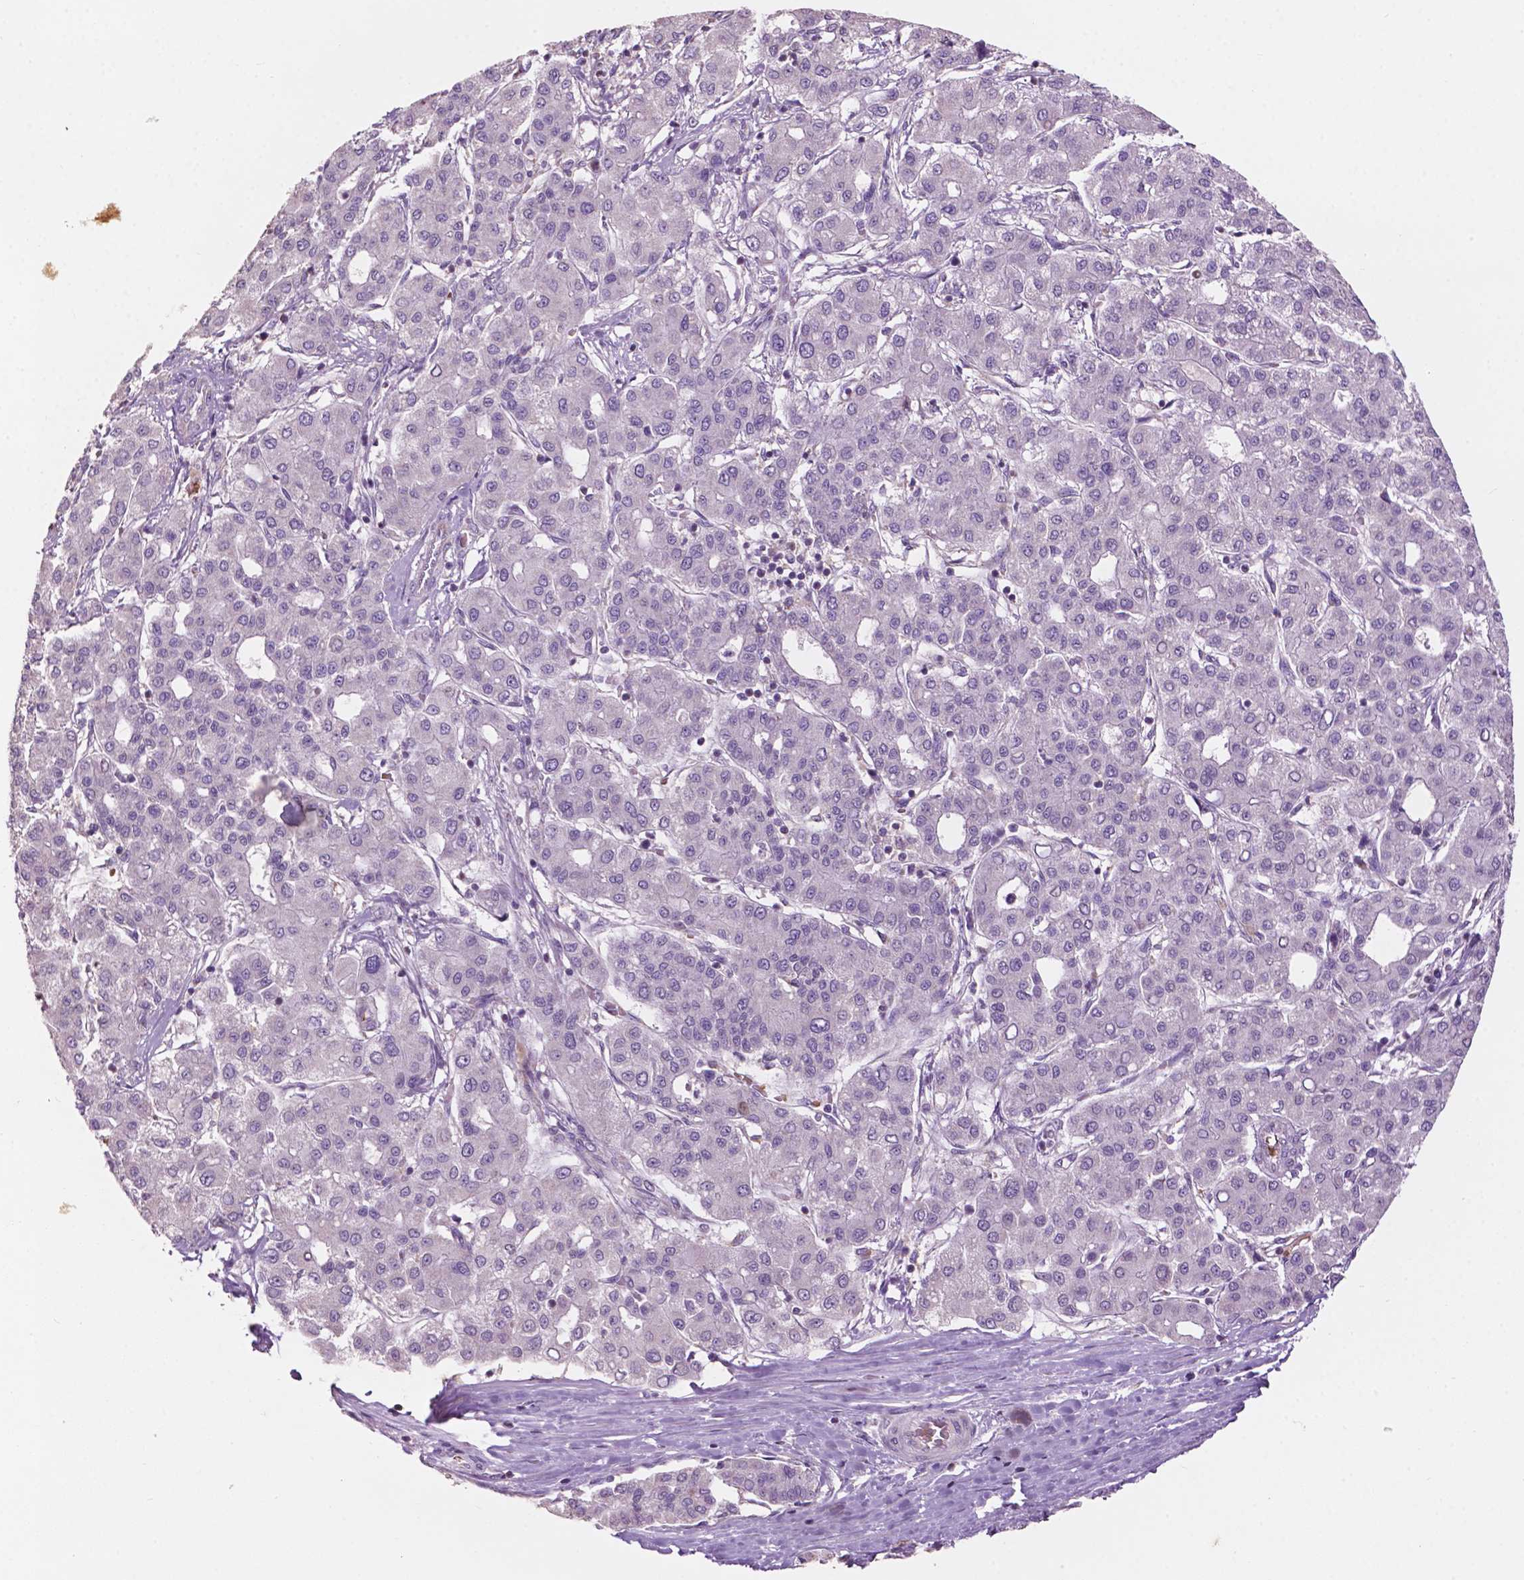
{"staining": {"intensity": "negative", "quantity": "none", "location": "none"}, "tissue": "liver cancer", "cell_type": "Tumor cells", "image_type": "cancer", "snomed": [{"axis": "morphology", "description": "Carcinoma, Hepatocellular, NOS"}, {"axis": "topography", "description": "Liver"}], "caption": "There is no significant expression in tumor cells of liver cancer (hepatocellular carcinoma). (Stains: DAB (3,3'-diaminobenzidine) immunohistochemistry with hematoxylin counter stain, Microscopy: brightfield microscopy at high magnification).", "gene": "NDUFS1", "patient": {"sex": "male", "age": 65}}